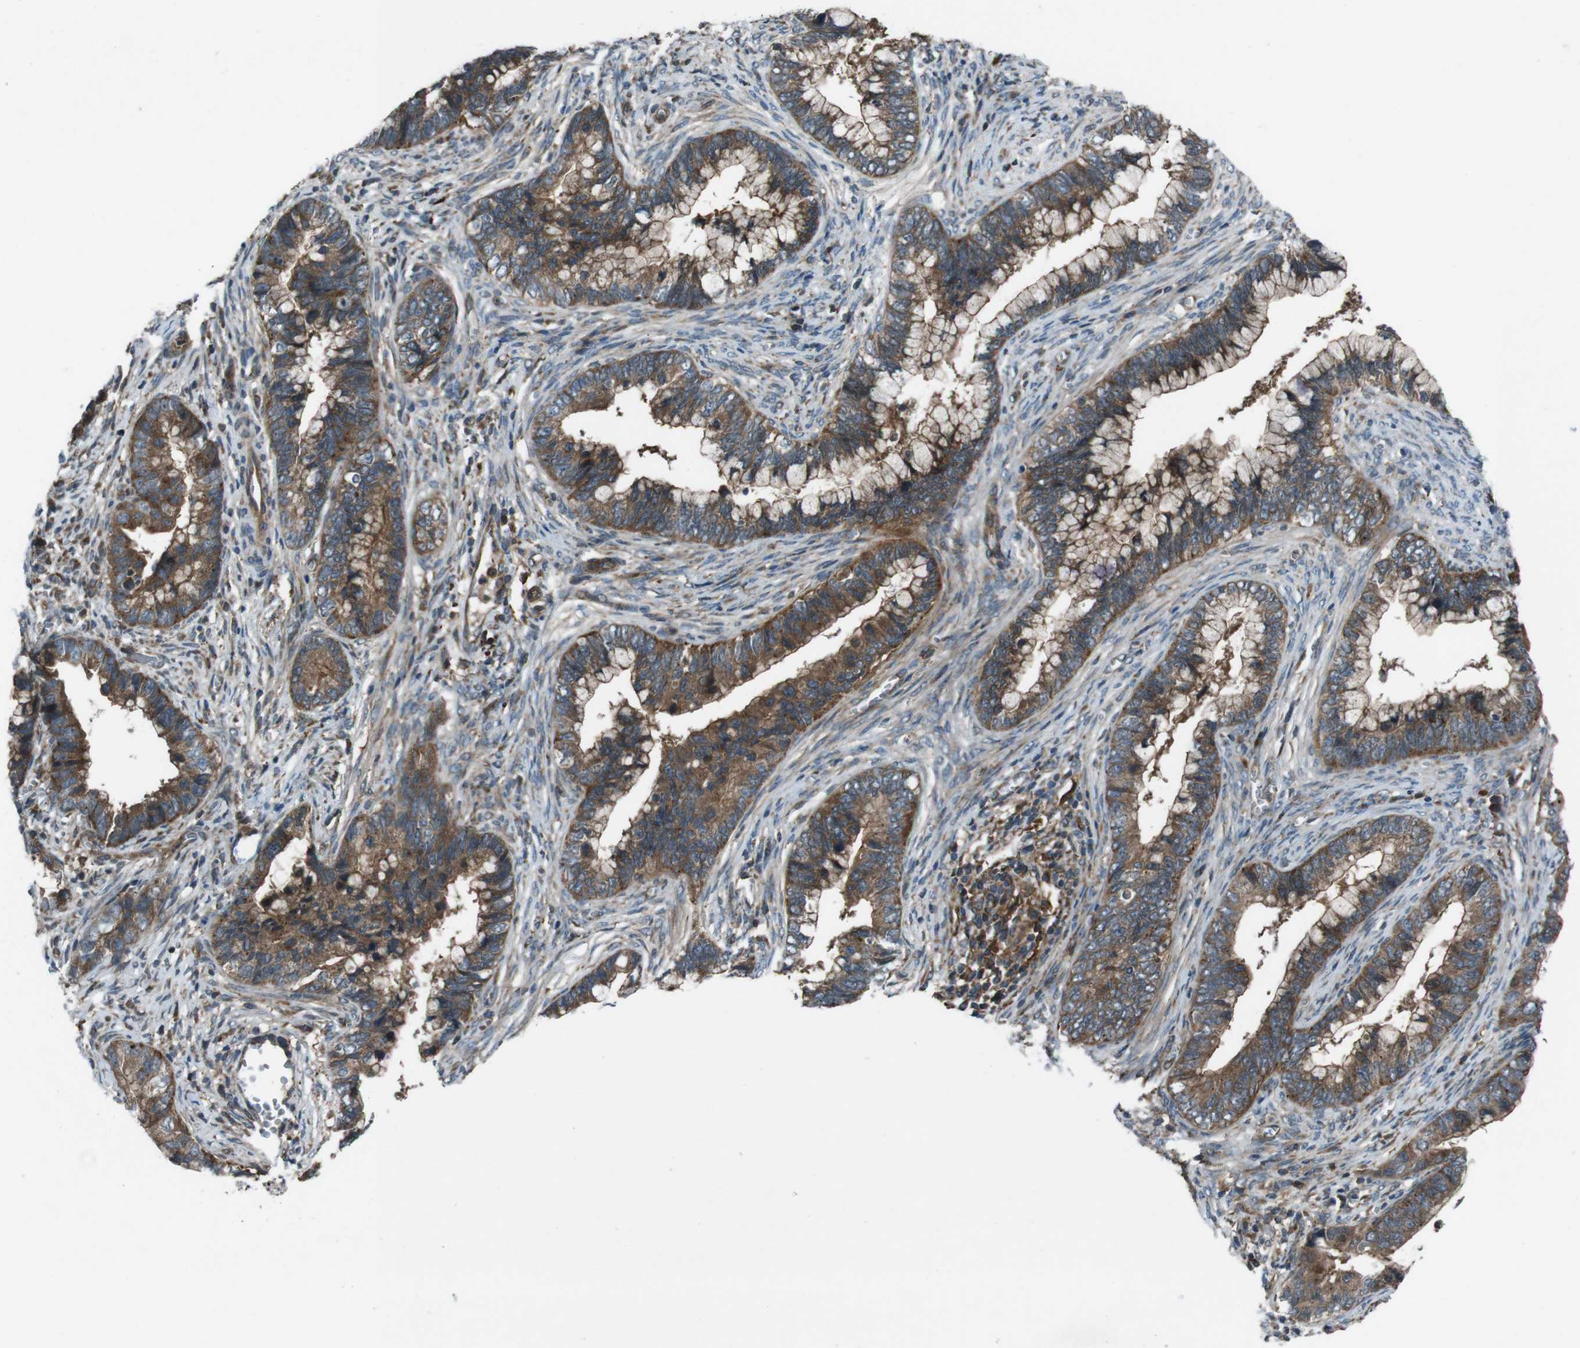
{"staining": {"intensity": "moderate", "quantity": ">75%", "location": "cytoplasmic/membranous"}, "tissue": "cervical cancer", "cell_type": "Tumor cells", "image_type": "cancer", "snomed": [{"axis": "morphology", "description": "Adenocarcinoma, NOS"}, {"axis": "topography", "description": "Cervix"}], "caption": "An image showing moderate cytoplasmic/membranous staining in about >75% of tumor cells in adenocarcinoma (cervical), as visualized by brown immunohistochemical staining.", "gene": "SLC27A4", "patient": {"sex": "female", "age": 44}}